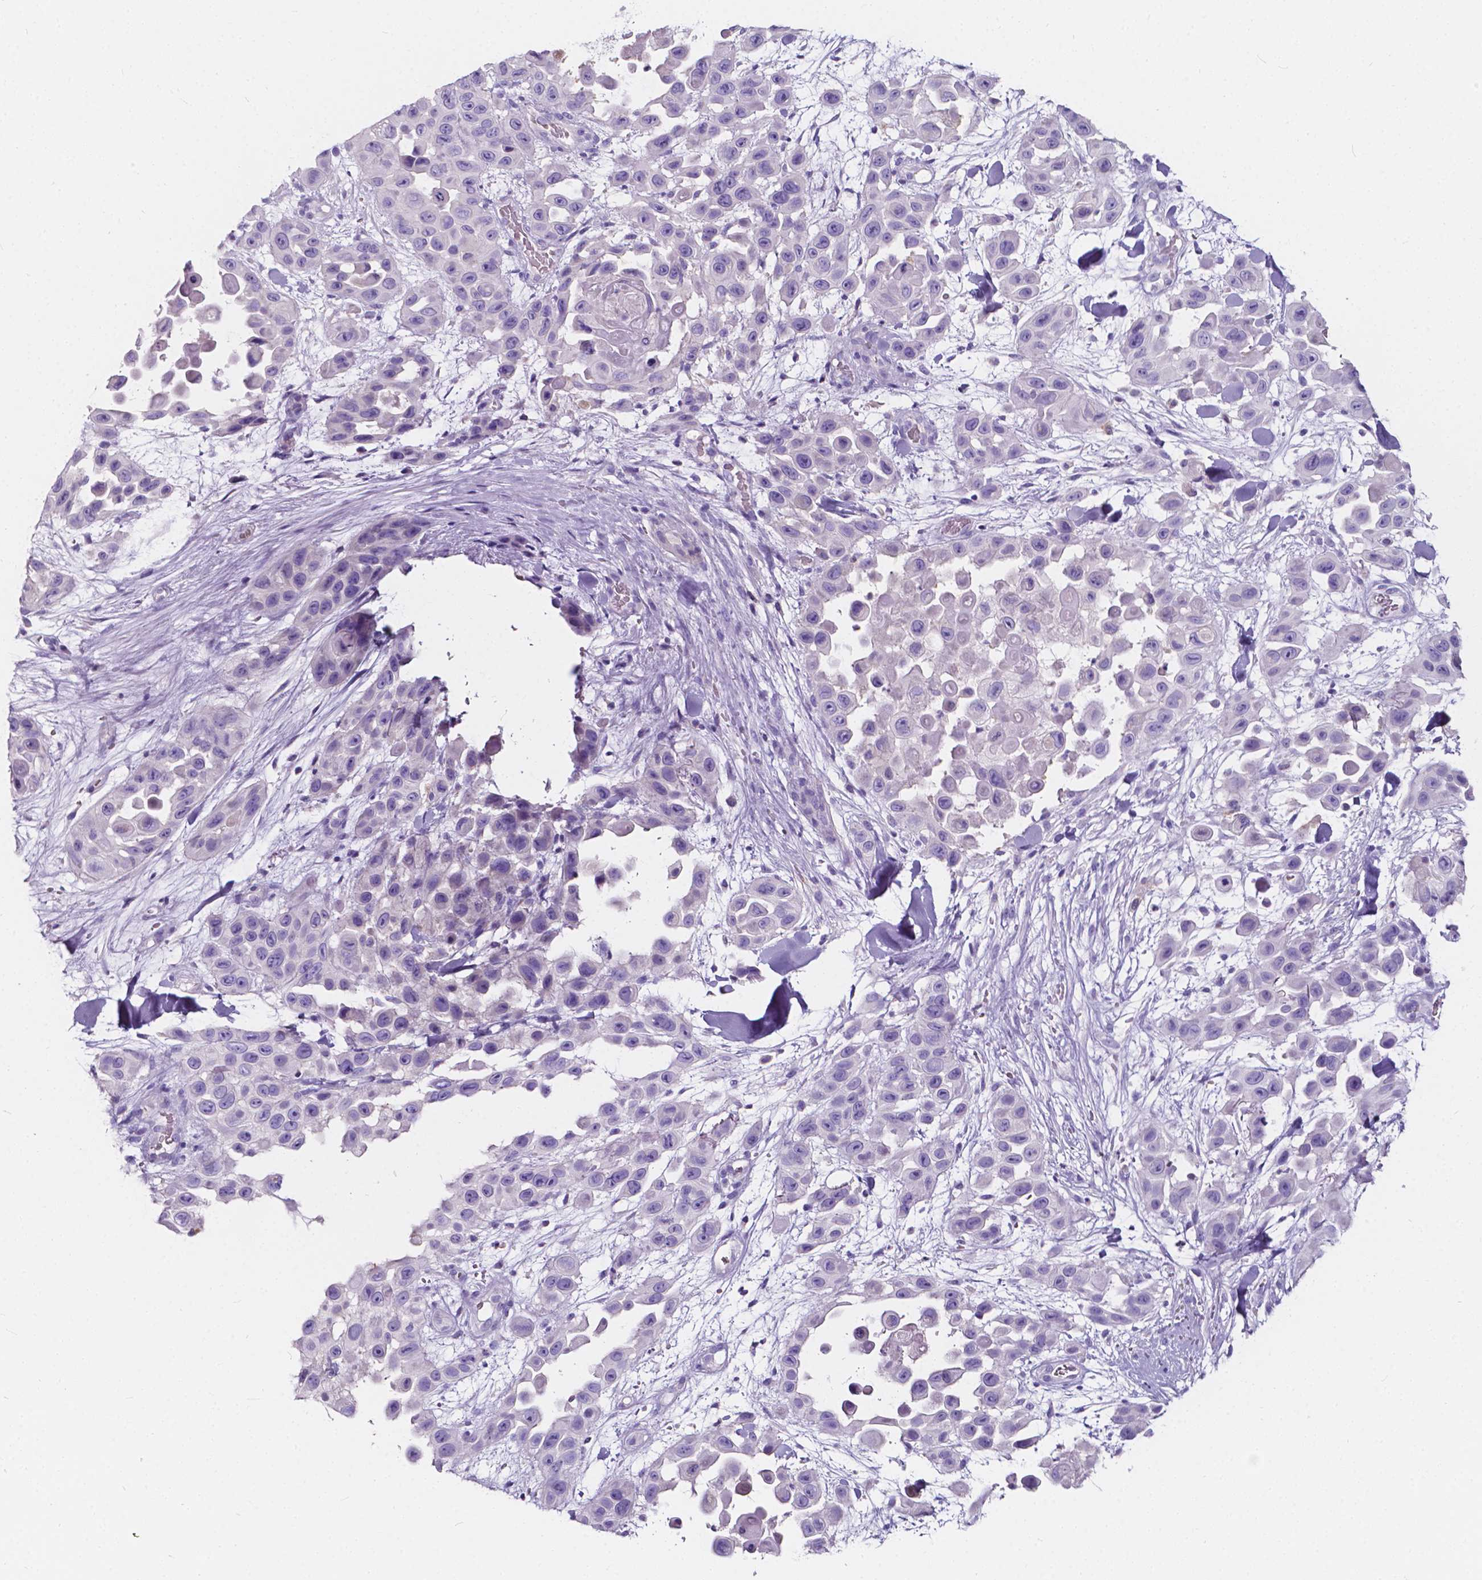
{"staining": {"intensity": "negative", "quantity": "none", "location": "none"}, "tissue": "skin cancer", "cell_type": "Tumor cells", "image_type": "cancer", "snomed": [{"axis": "morphology", "description": "Squamous cell carcinoma, NOS"}, {"axis": "topography", "description": "Skin"}], "caption": "High magnification brightfield microscopy of skin cancer (squamous cell carcinoma) stained with DAB (brown) and counterstained with hematoxylin (blue): tumor cells show no significant staining.", "gene": "CLSTN2", "patient": {"sex": "male", "age": 81}}